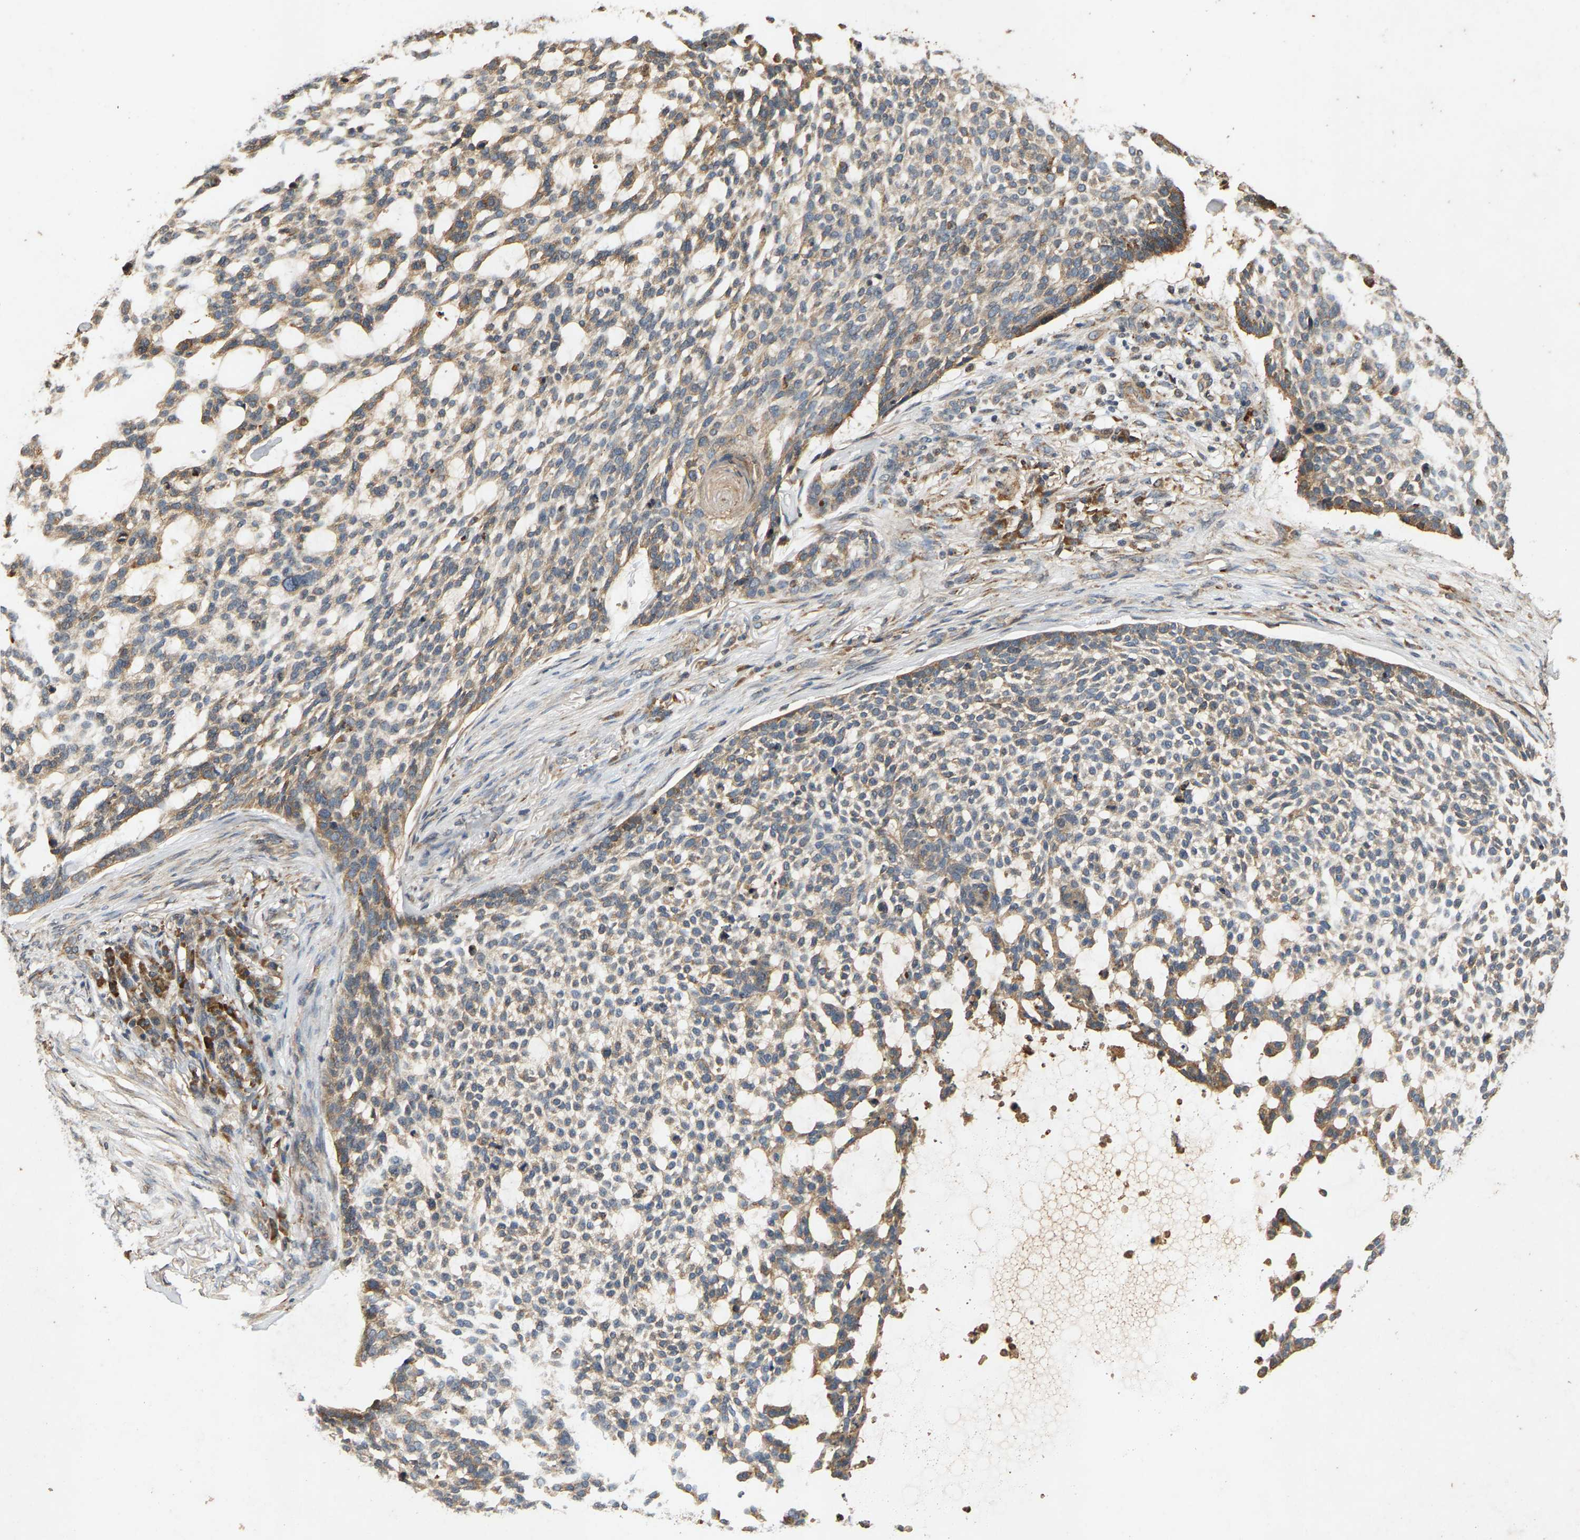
{"staining": {"intensity": "weak", "quantity": ">75%", "location": "cytoplasmic/membranous"}, "tissue": "skin cancer", "cell_type": "Tumor cells", "image_type": "cancer", "snomed": [{"axis": "morphology", "description": "Basal cell carcinoma"}, {"axis": "topography", "description": "Skin"}], "caption": "High-power microscopy captured an immunohistochemistry histopathology image of skin cancer, revealing weak cytoplasmic/membranous positivity in about >75% of tumor cells.", "gene": "CIDEC", "patient": {"sex": "female", "age": 64}}